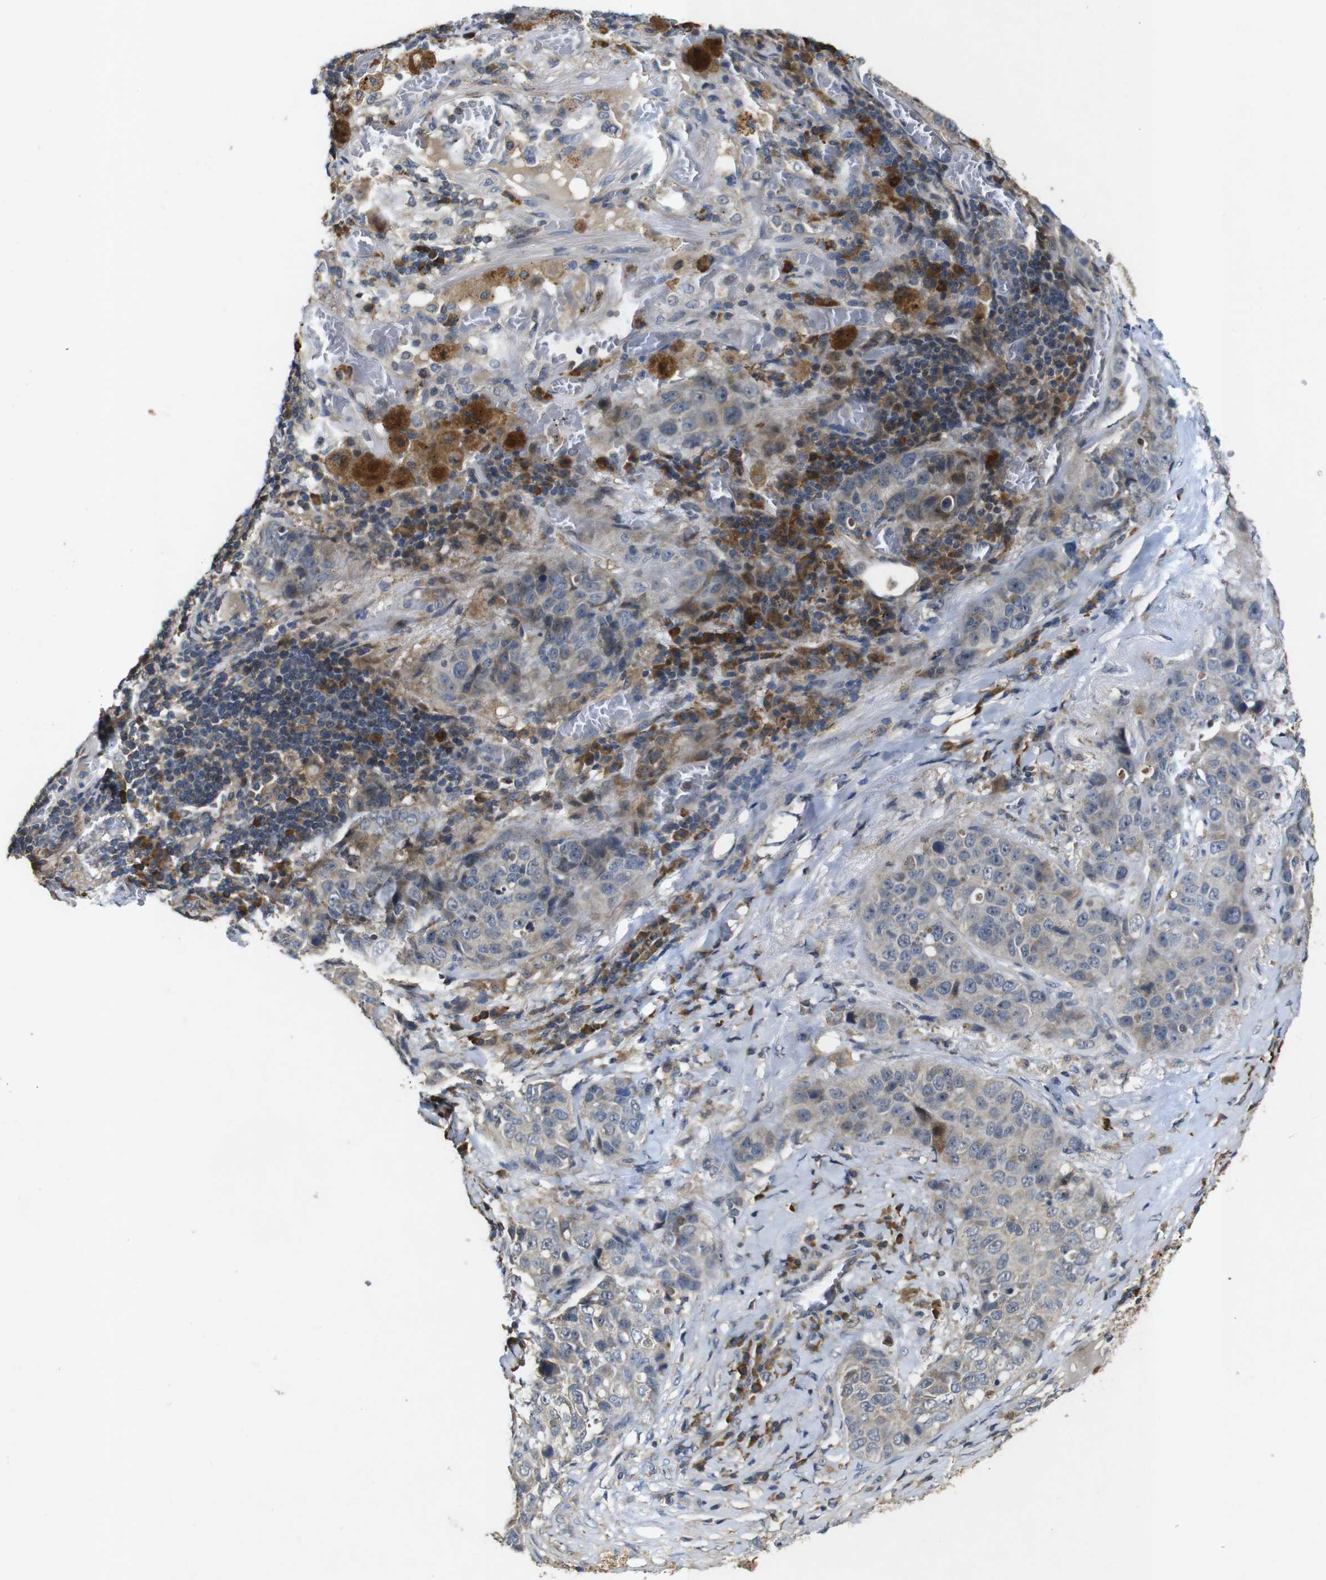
{"staining": {"intensity": "negative", "quantity": "none", "location": "none"}, "tissue": "lung cancer", "cell_type": "Tumor cells", "image_type": "cancer", "snomed": [{"axis": "morphology", "description": "Squamous cell carcinoma, NOS"}, {"axis": "topography", "description": "Lung"}], "caption": "IHC histopathology image of neoplastic tissue: human squamous cell carcinoma (lung) stained with DAB (3,3'-diaminobenzidine) shows no significant protein staining in tumor cells. (Immunohistochemistry, brightfield microscopy, high magnification).", "gene": "MAGI2", "patient": {"sex": "male", "age": 57}}